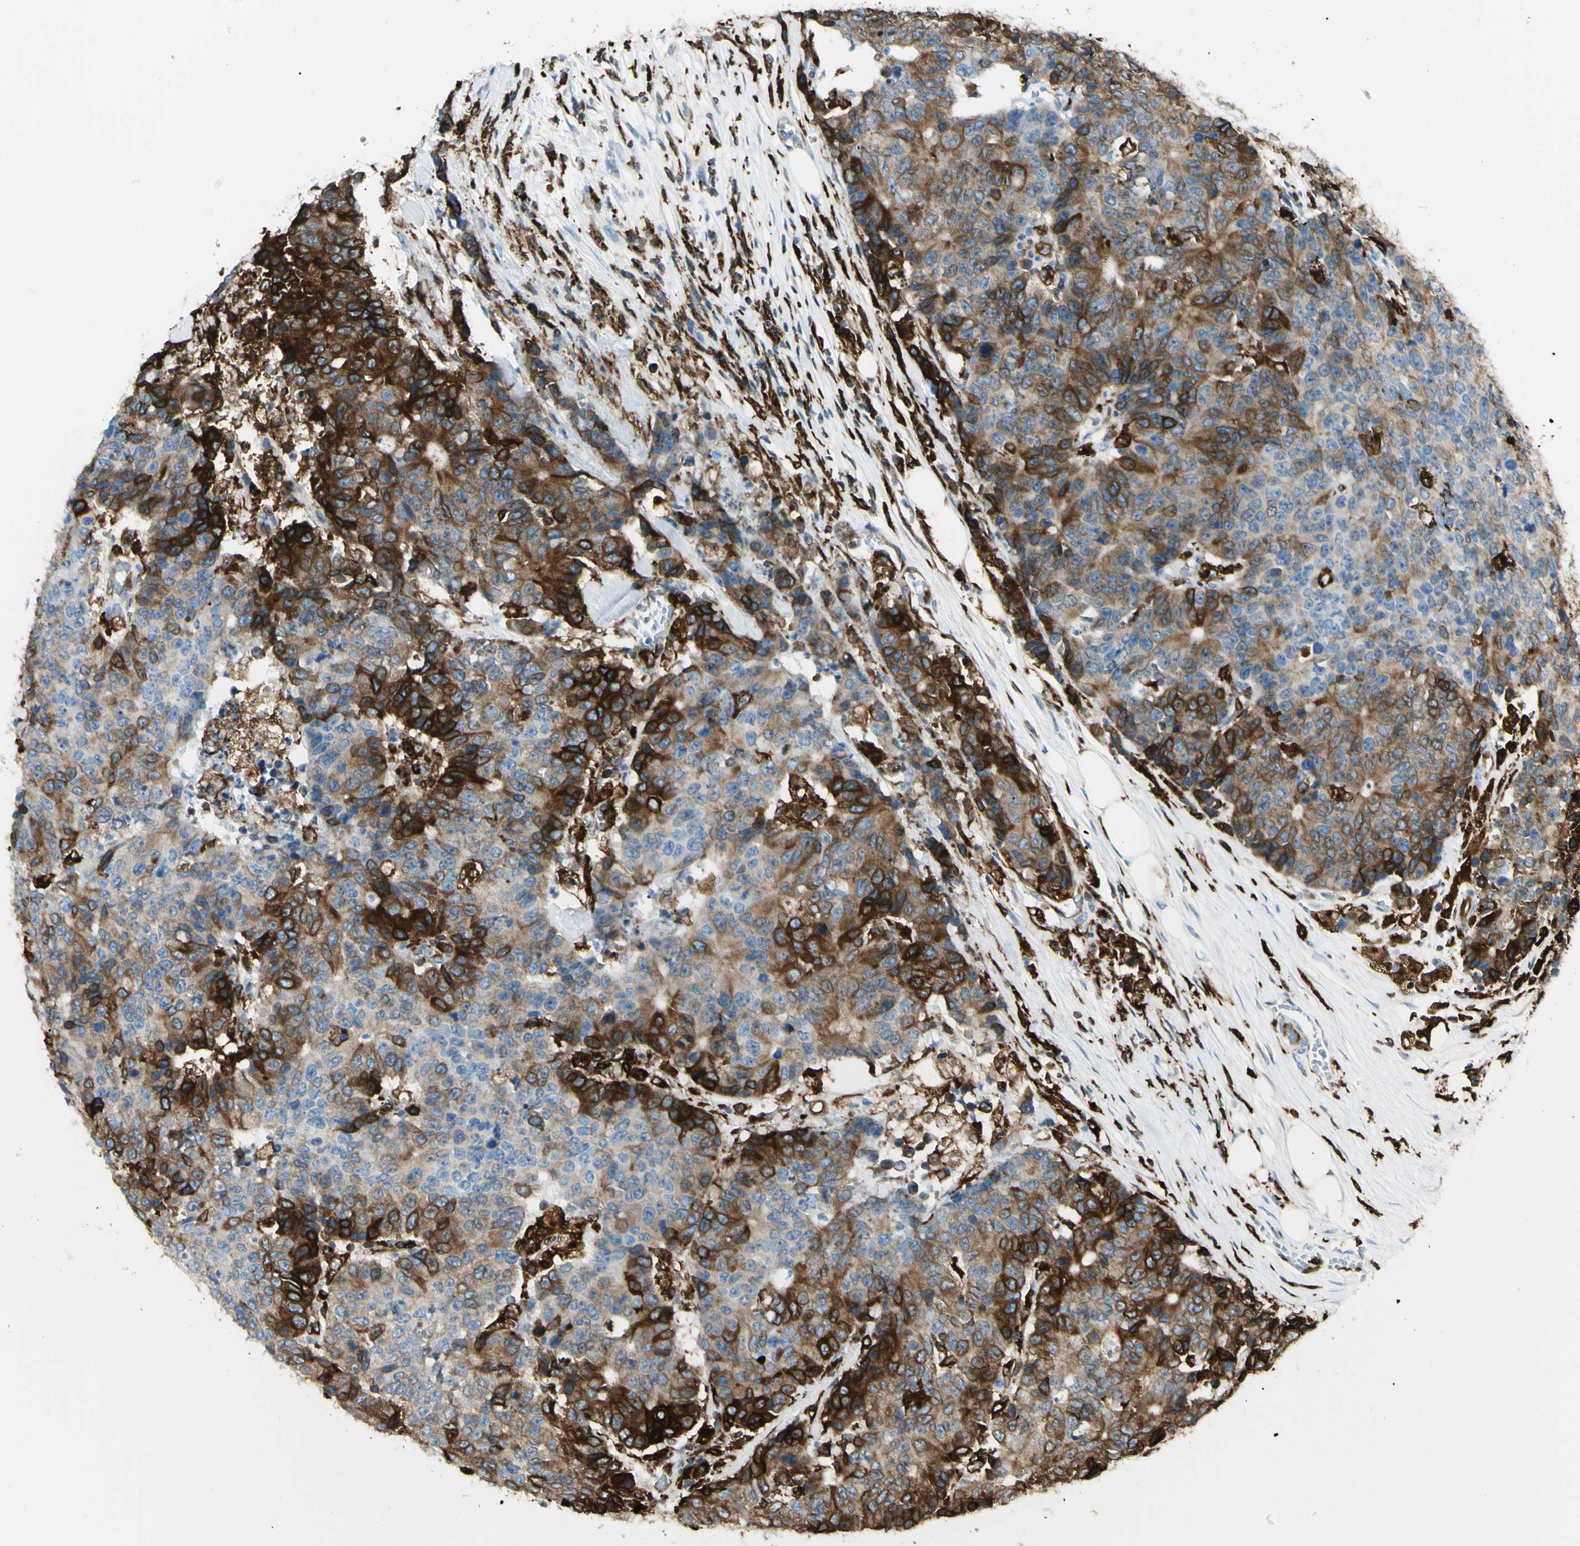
{"staining": {"intensity": "strong", "quantity": "25%-75%", "location": "cytoplasmic/membranous"}, "tissue": "colorectal cancer", "cell_type": "Tumor cells", "image_type": "cancer", "snomed": [{"axis": "morphology", "description": "Adenocarcinoma, NOS"}, {"axis": "topography", "description": "Colon"}], "caption": "Immunohistochemistry staining of colorectal adenocarcinoma, which reveals high levels of strong cytoplasmic/membranous expression in about 25%-75% of tumor cells indicating strong cytoplasmic/membranous protein staining. The staining was performed using DAB (3,3'-diaminobenzidine) (brown) for protein detection and nuclei were counterstained in hematoxylin (blue).", "gene": "CD74", "patient": {"sex": "female", "age": 86}}